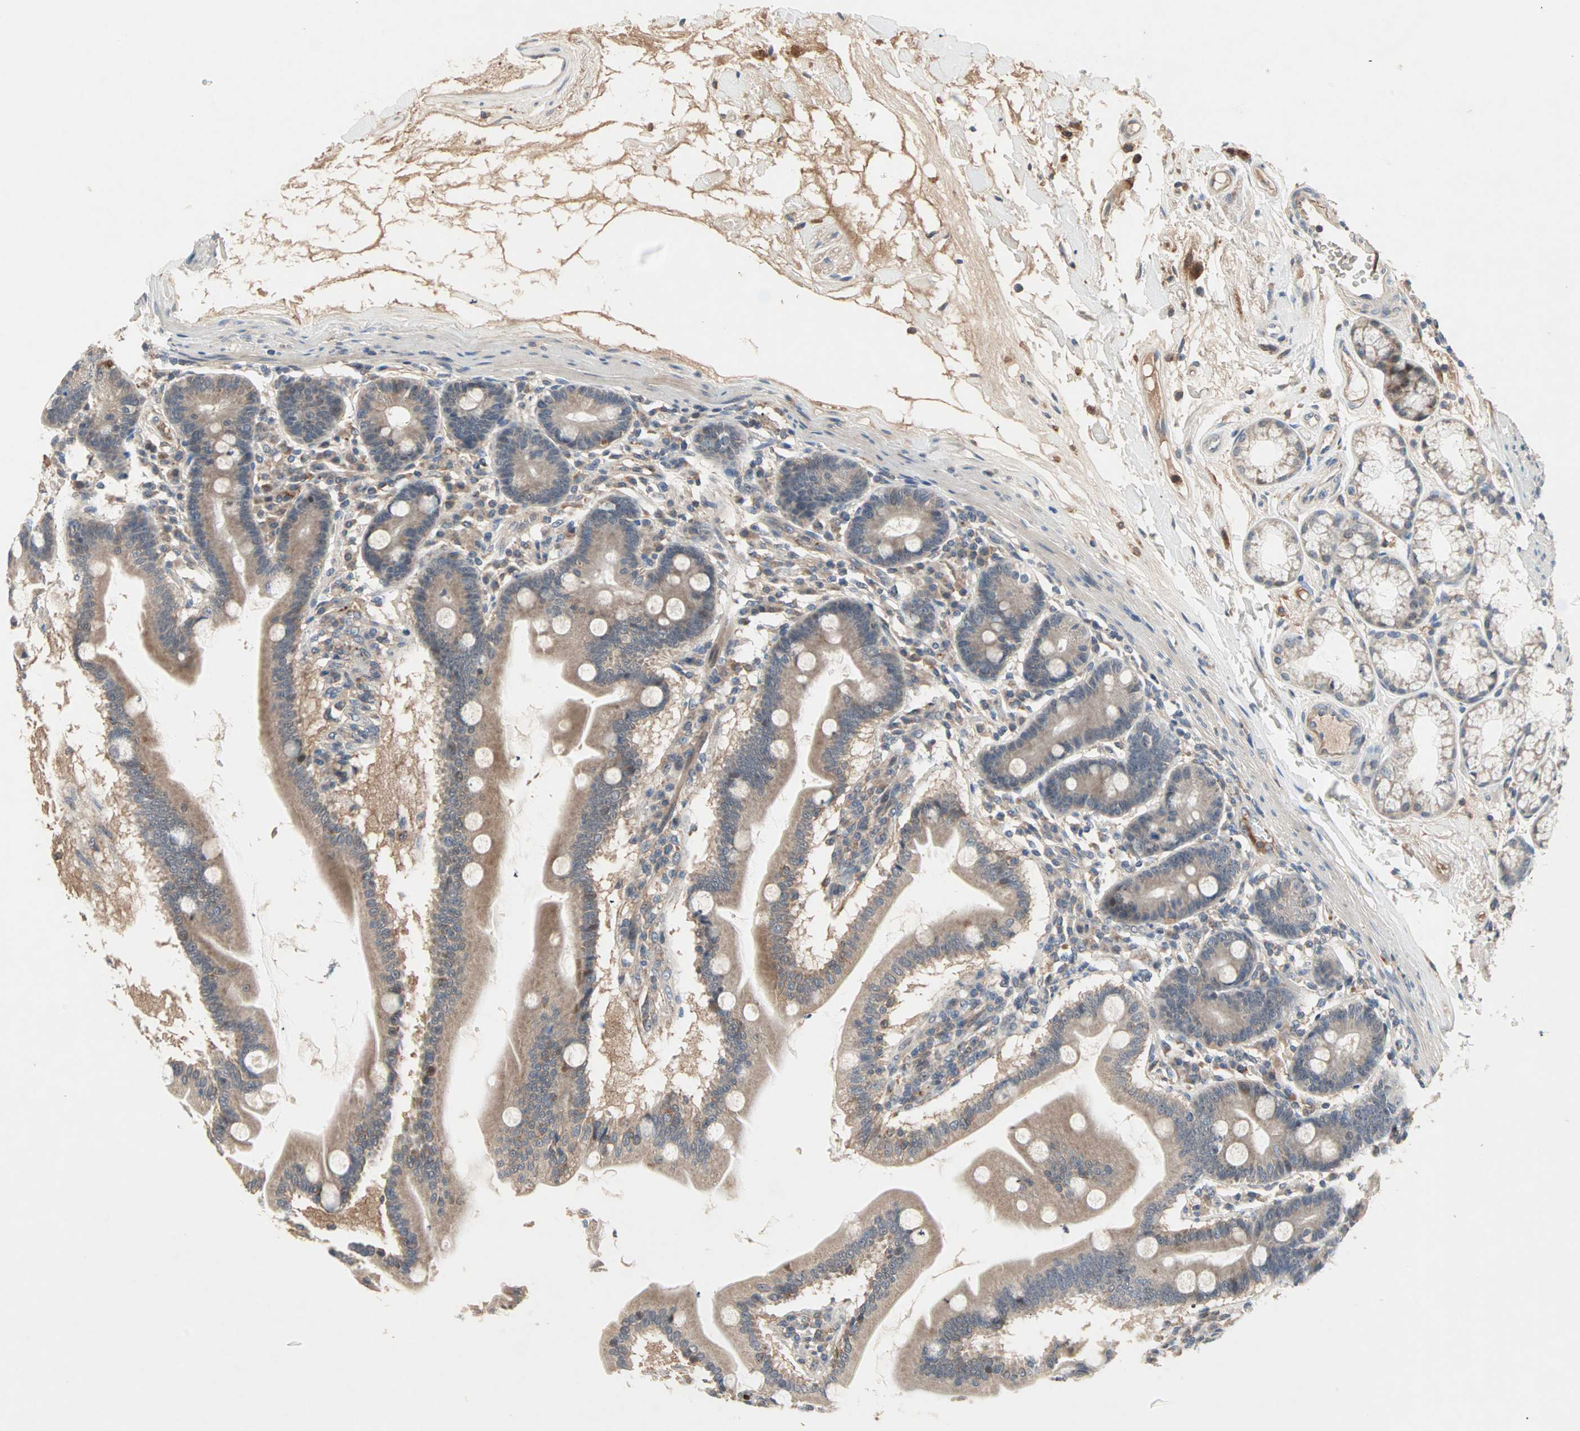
{"staining": {"intensity": "moderate", "quantity": "25%-75%", "location": "cytoplasmic/membranous"}, "tissue": "duodenum", "cell_type": "Glandular cells", "image_type": "normal", "snomed": [{"axis": "morphology", "description": "Normal tissue, NOS"}, {"axis": "topography", "description": "Duodenum"}], "caption": "Glandular cells show medium levels of moderate cytoplasmic/membranous expression in approximately 25%-75% of cells in unremarkable duodenum.", "gene": "PROS1", "patient": {"sex": "female", "age": 64}}